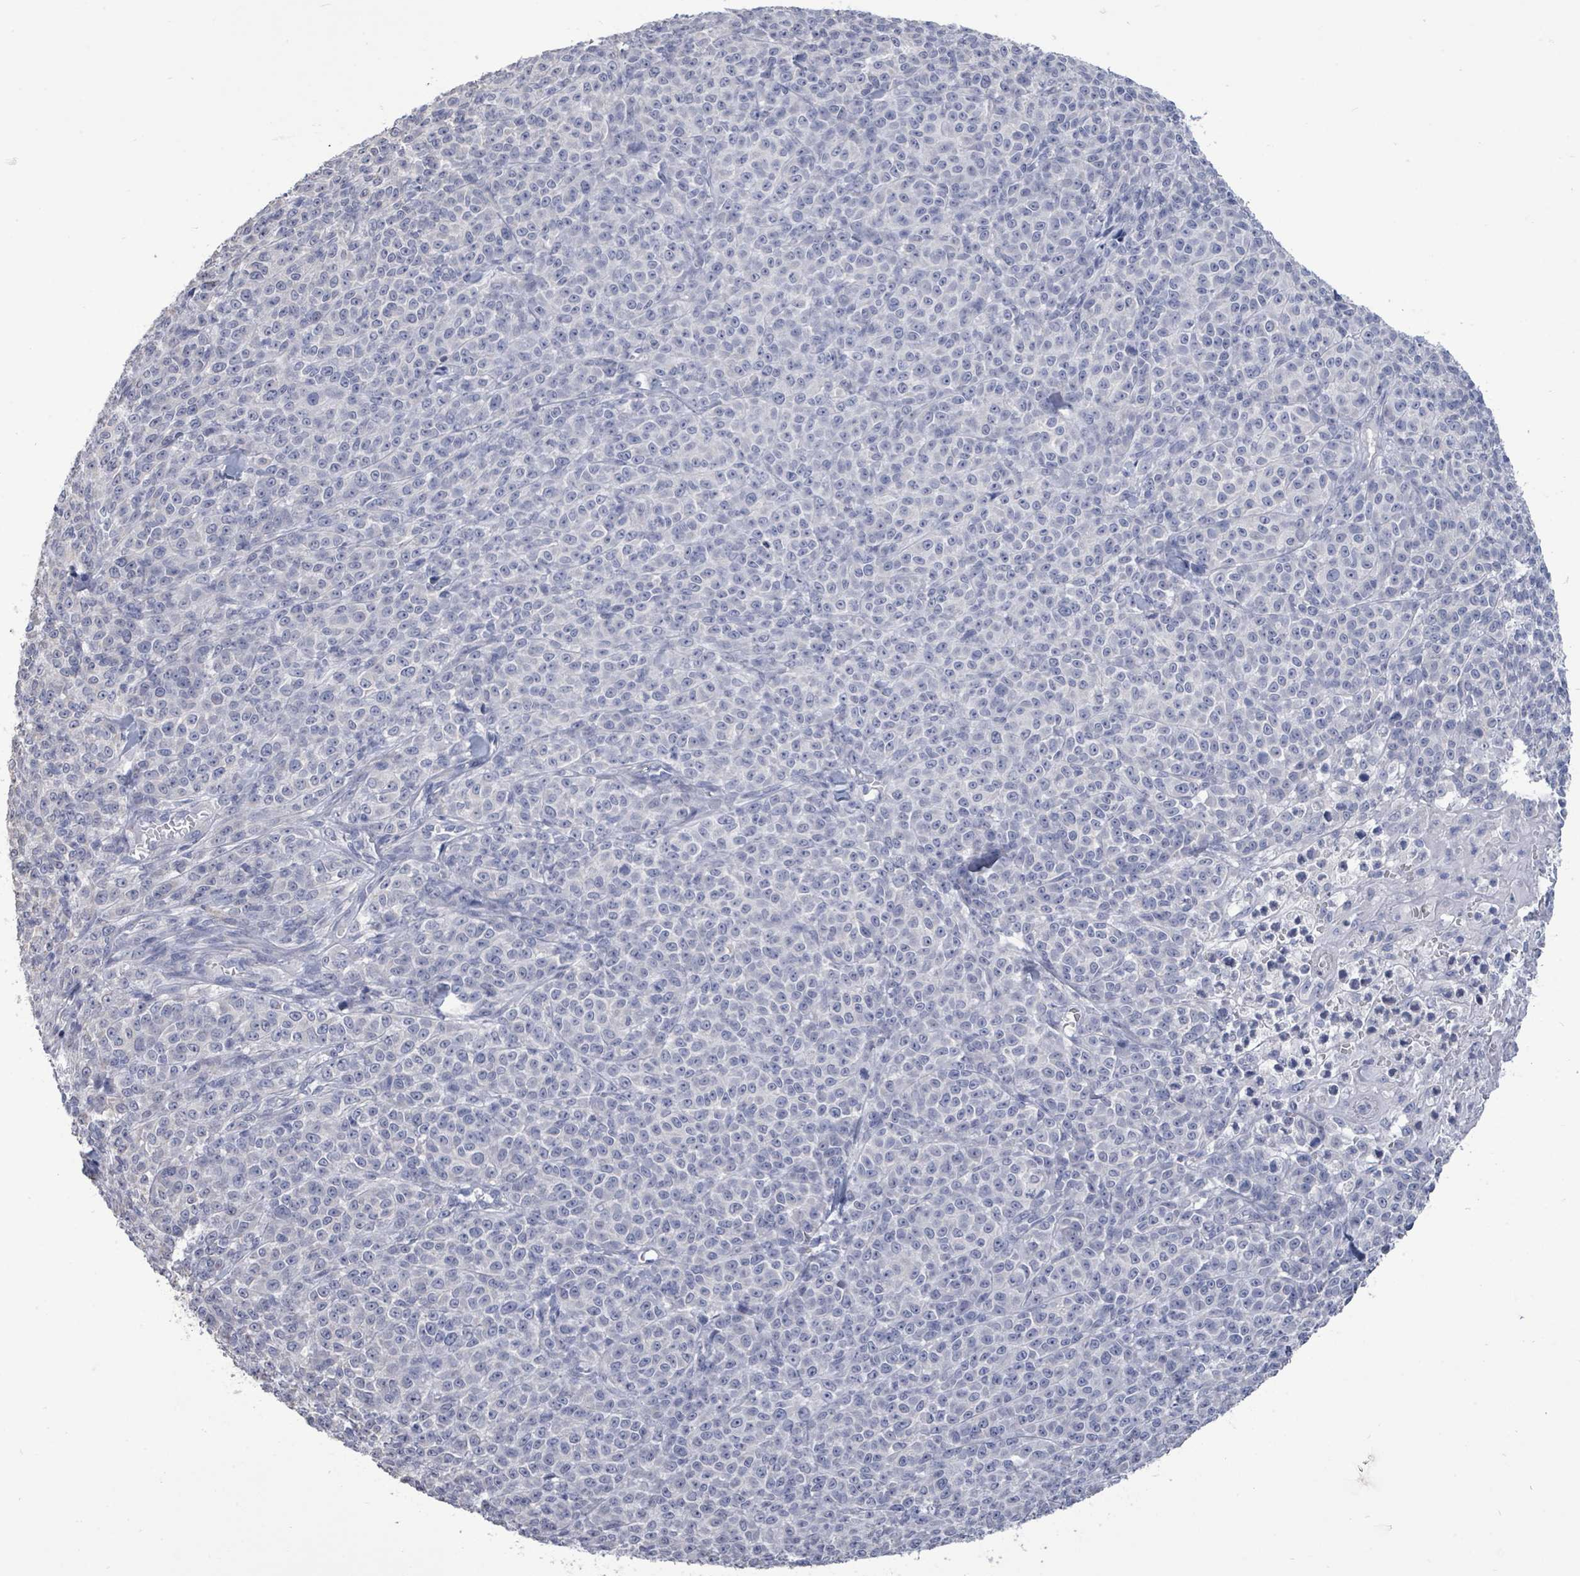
{"staining": {"intensity": "negative", "quantity": "none", "location": "none"}, "tissue": "melanoma", "cell_type": "Tumor cells", "image_type": "cancer", "snomed": [{"axis": "morphology", "description": "Normal tissue, NOS"}, {"axis": "morphology", "description": "Malignant melanoma, NOS"}, {"axis": "topography", "description": "Skin"}], "caption": "A high-resolution image shows IHC staining of malignant melanoma, which demonstrates no significant expression in tumor cells.", "gene": "CT45A5", "patient": {"sex": "female", "age": 34}}